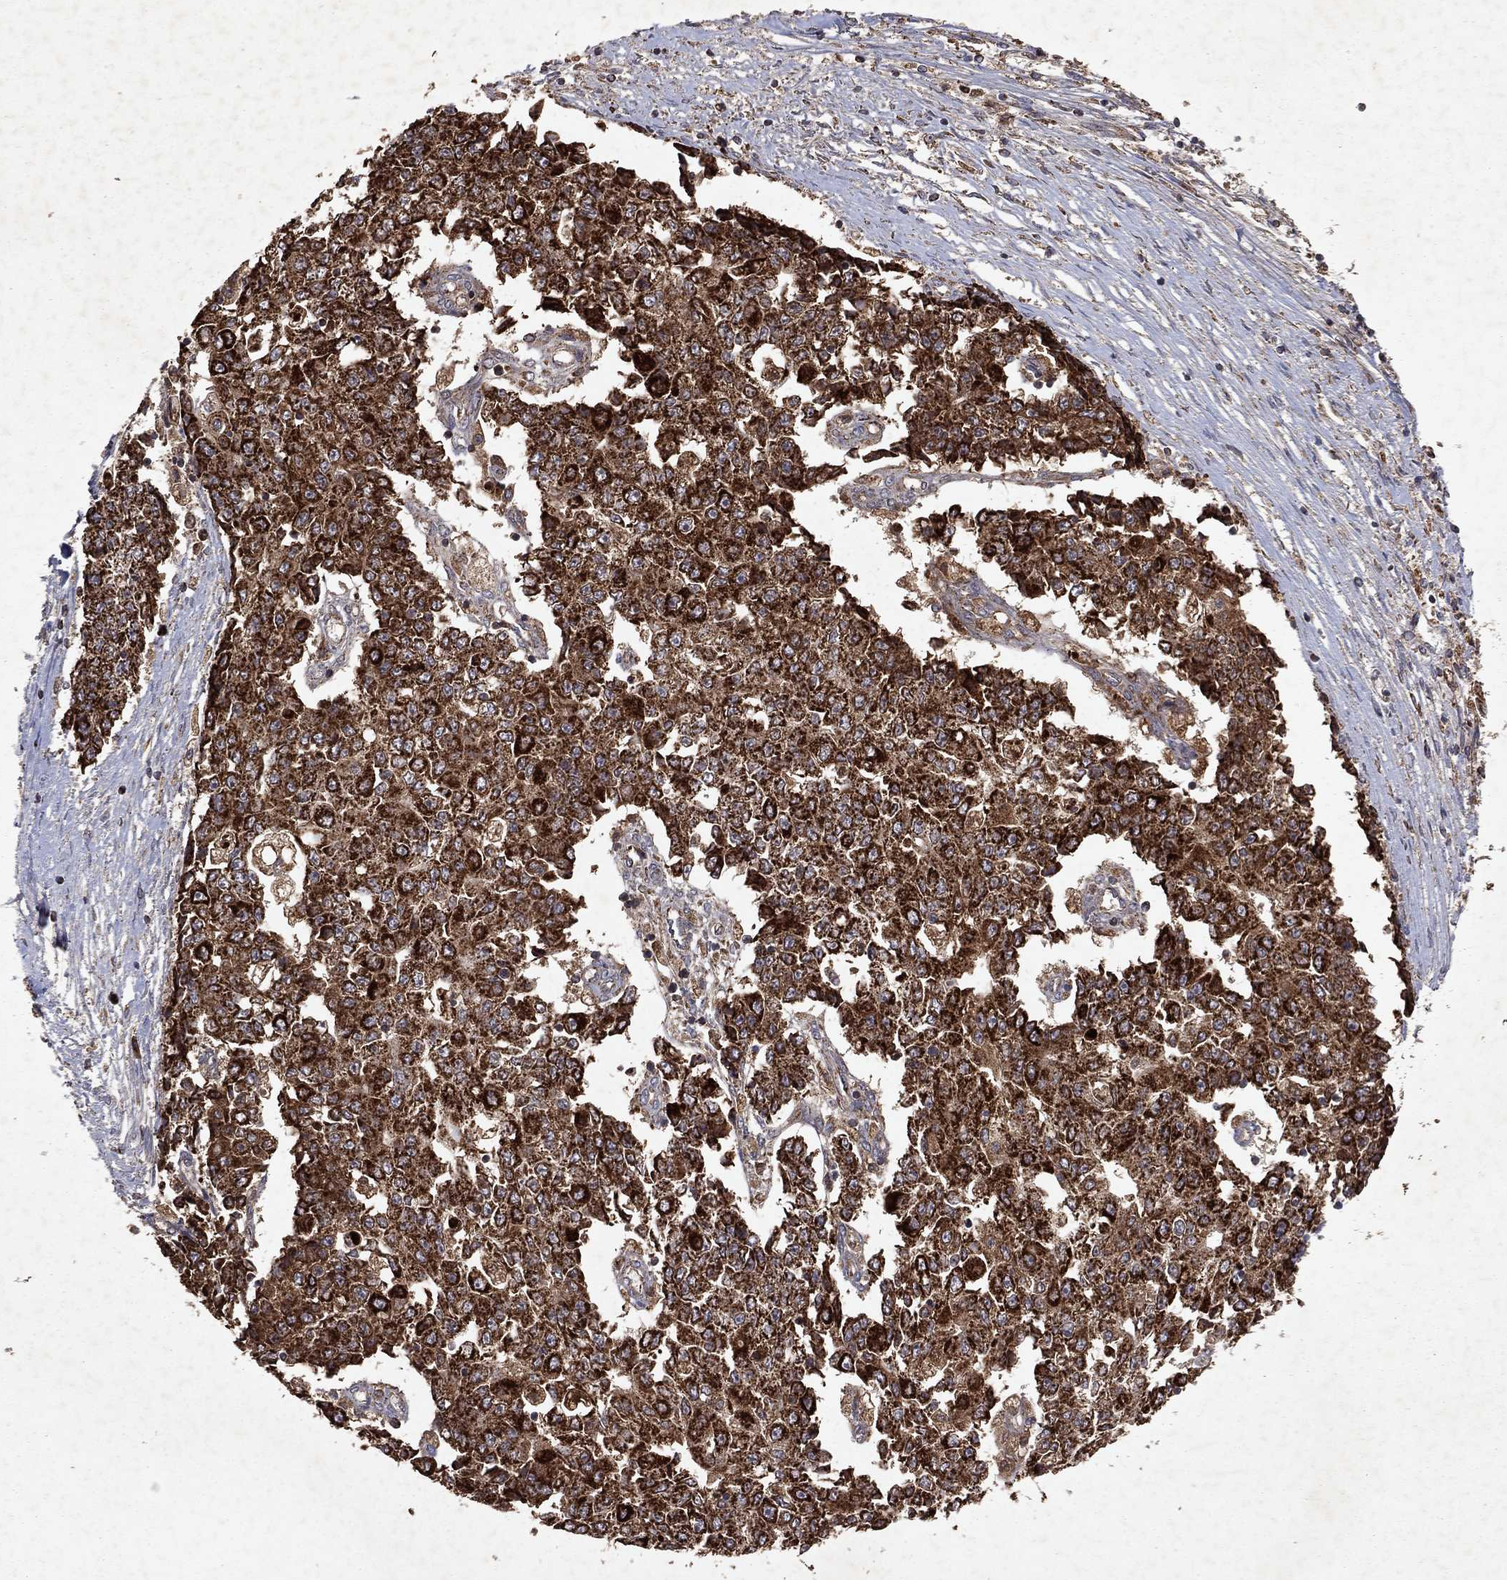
{"staining": {"intensity": "strong", "quantity": ">75%", "location": "cytoplasmic/membranous"}, "tissue": "ovarian cancer", "cell_type": "Tumor cells", "image_type": "cancer", "snomed": [{"axis": "morphology", "description": "Carcinoma, endometroid"}, {"axis": "topography", "description": "Ovary"}], "caption": "Ovarian cancer stained for a protein shows strong cytoplasmic/membranous positivity in tumor cells.", "gene": "PYROXD2", "patient": {"sex": "female", "age": 42}}